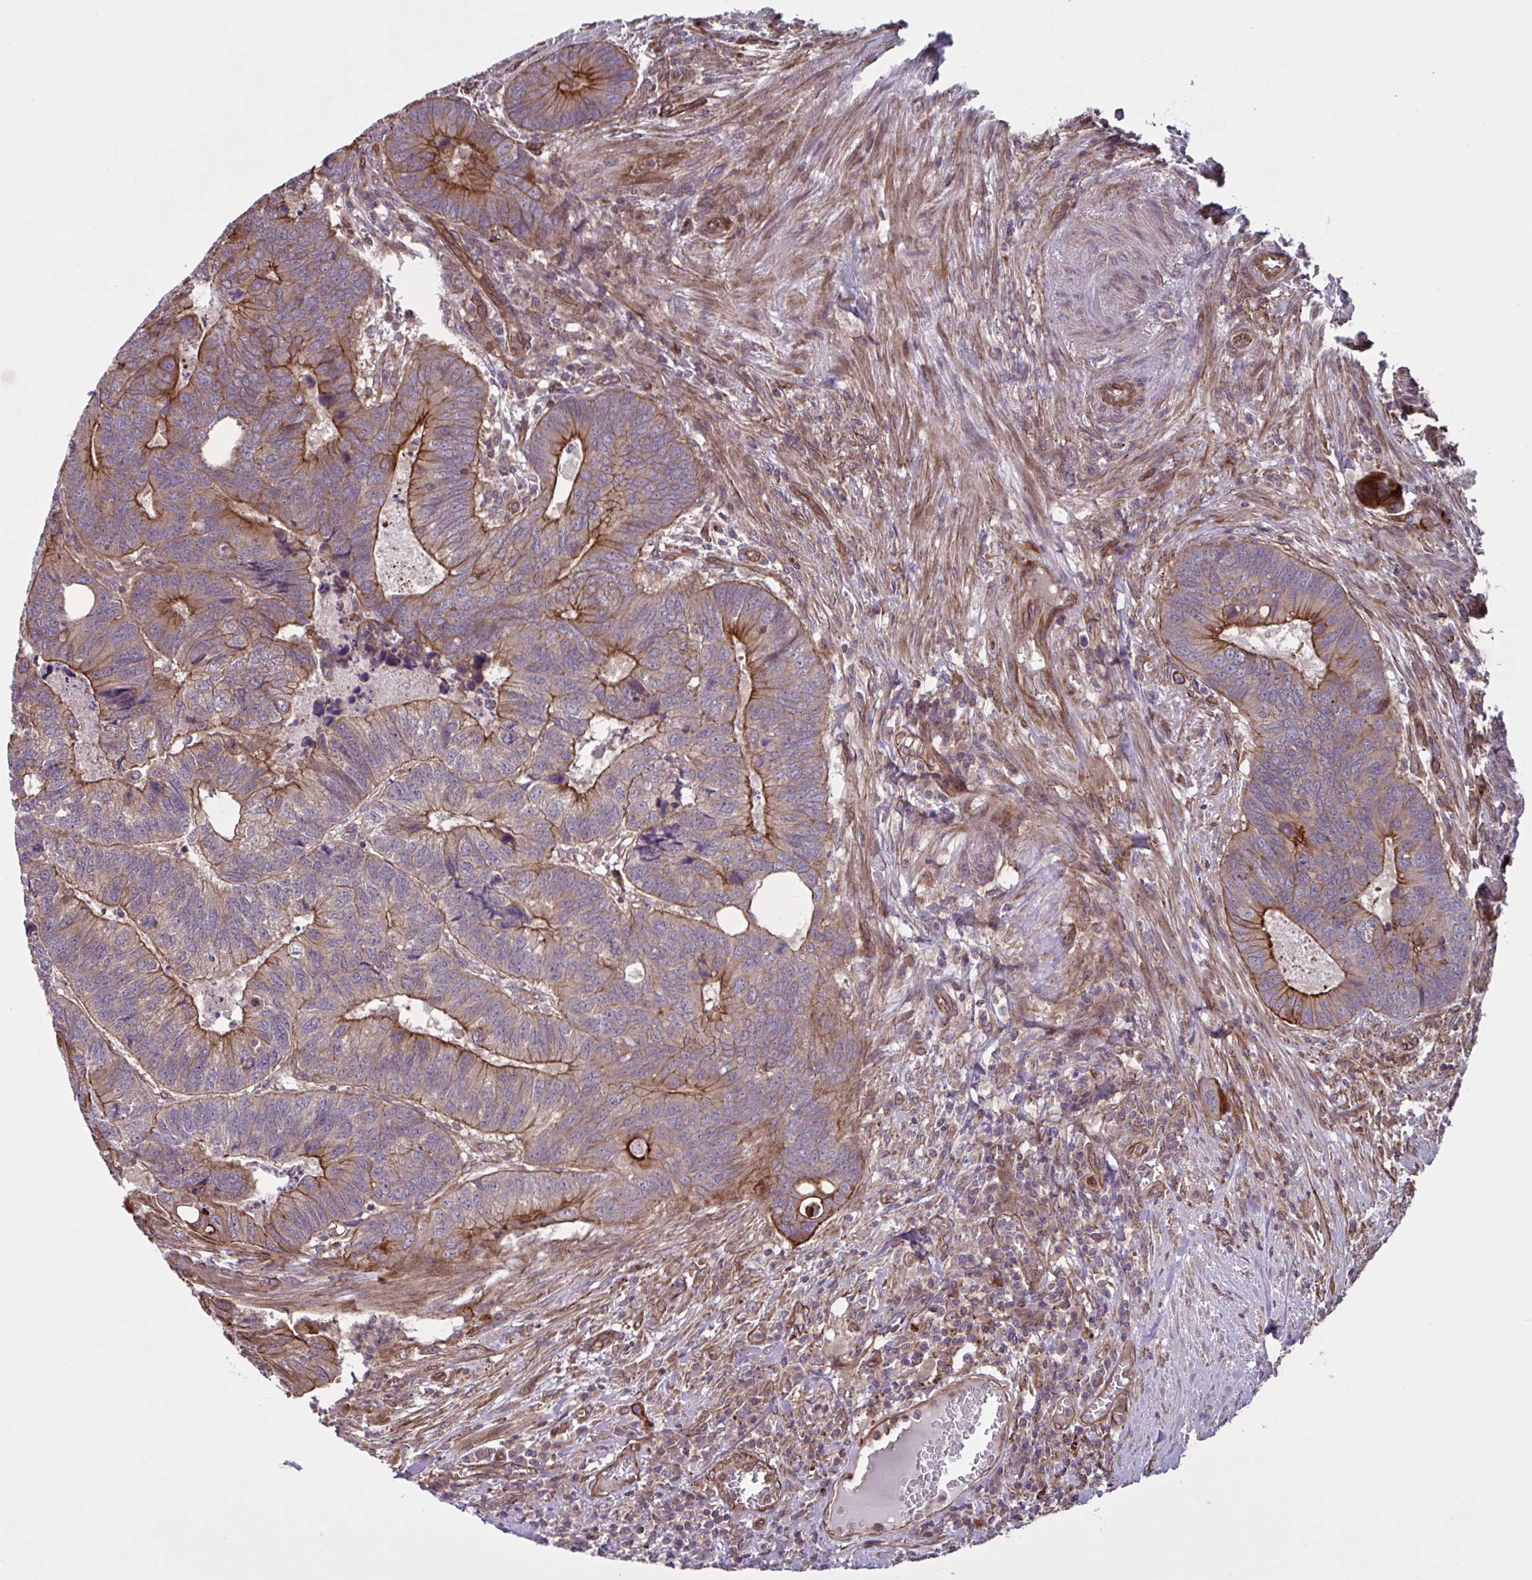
{"staining": {"intensity": "strong", "quantity": ">75%", "location": "cytoplasmic/membranous"}, "tissue": "colorectal cancer", "cell_type": "Tumor cells", "image_type": "cancer", "snomed": [{"axis": "morphology", "description": "Adenocarcinoma, NOS"}, {"axis": "topography", "description": "Colon"}], "caption": "Protein analysis of colorectal cancer (adenocarcinoma) tissue displays strong cytoplasmic/membranous positivity in approximately >75% of tumor cells.", "gene": "GLTP", "patient": {"sex": "male", "age": 62}}